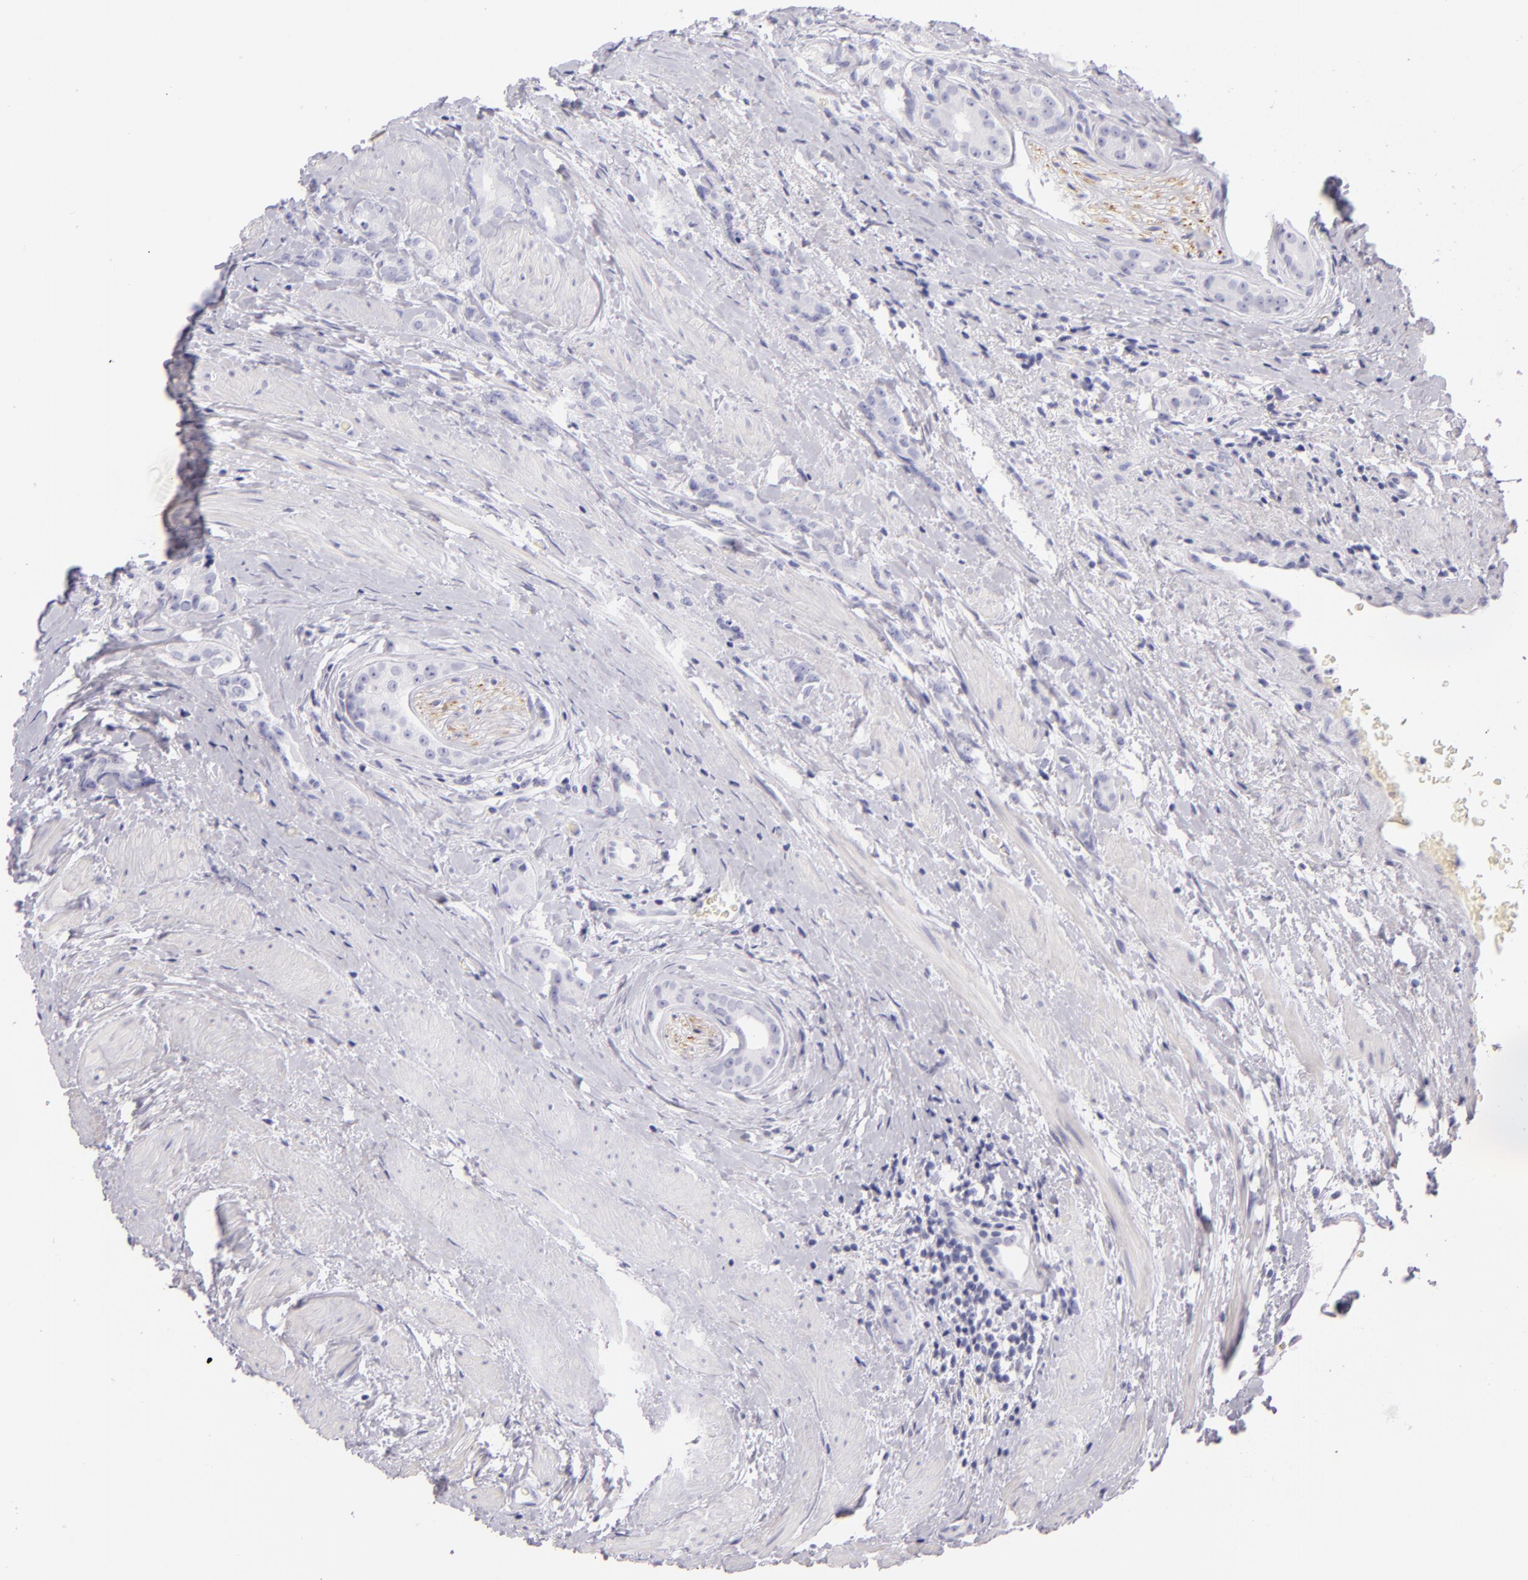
{"staining": {"intensity": "negative", "quantity": "none", "location": "none"}, "tissue": "prostate cancer", "cell_type": "Tumor cells", "image_type": "cancer", "snomed": [{"axis": "morphology", "description": "Adenocarcinoma, Medium grade"}, {"axis": "topography", "description": "Prostate"}], "caption": "Immunohistochemistry (IHC) of prostate cancer exhibits no expression in tumor cells.", "gene": "INA", "patient": {"sex": "male", "age": 59}}